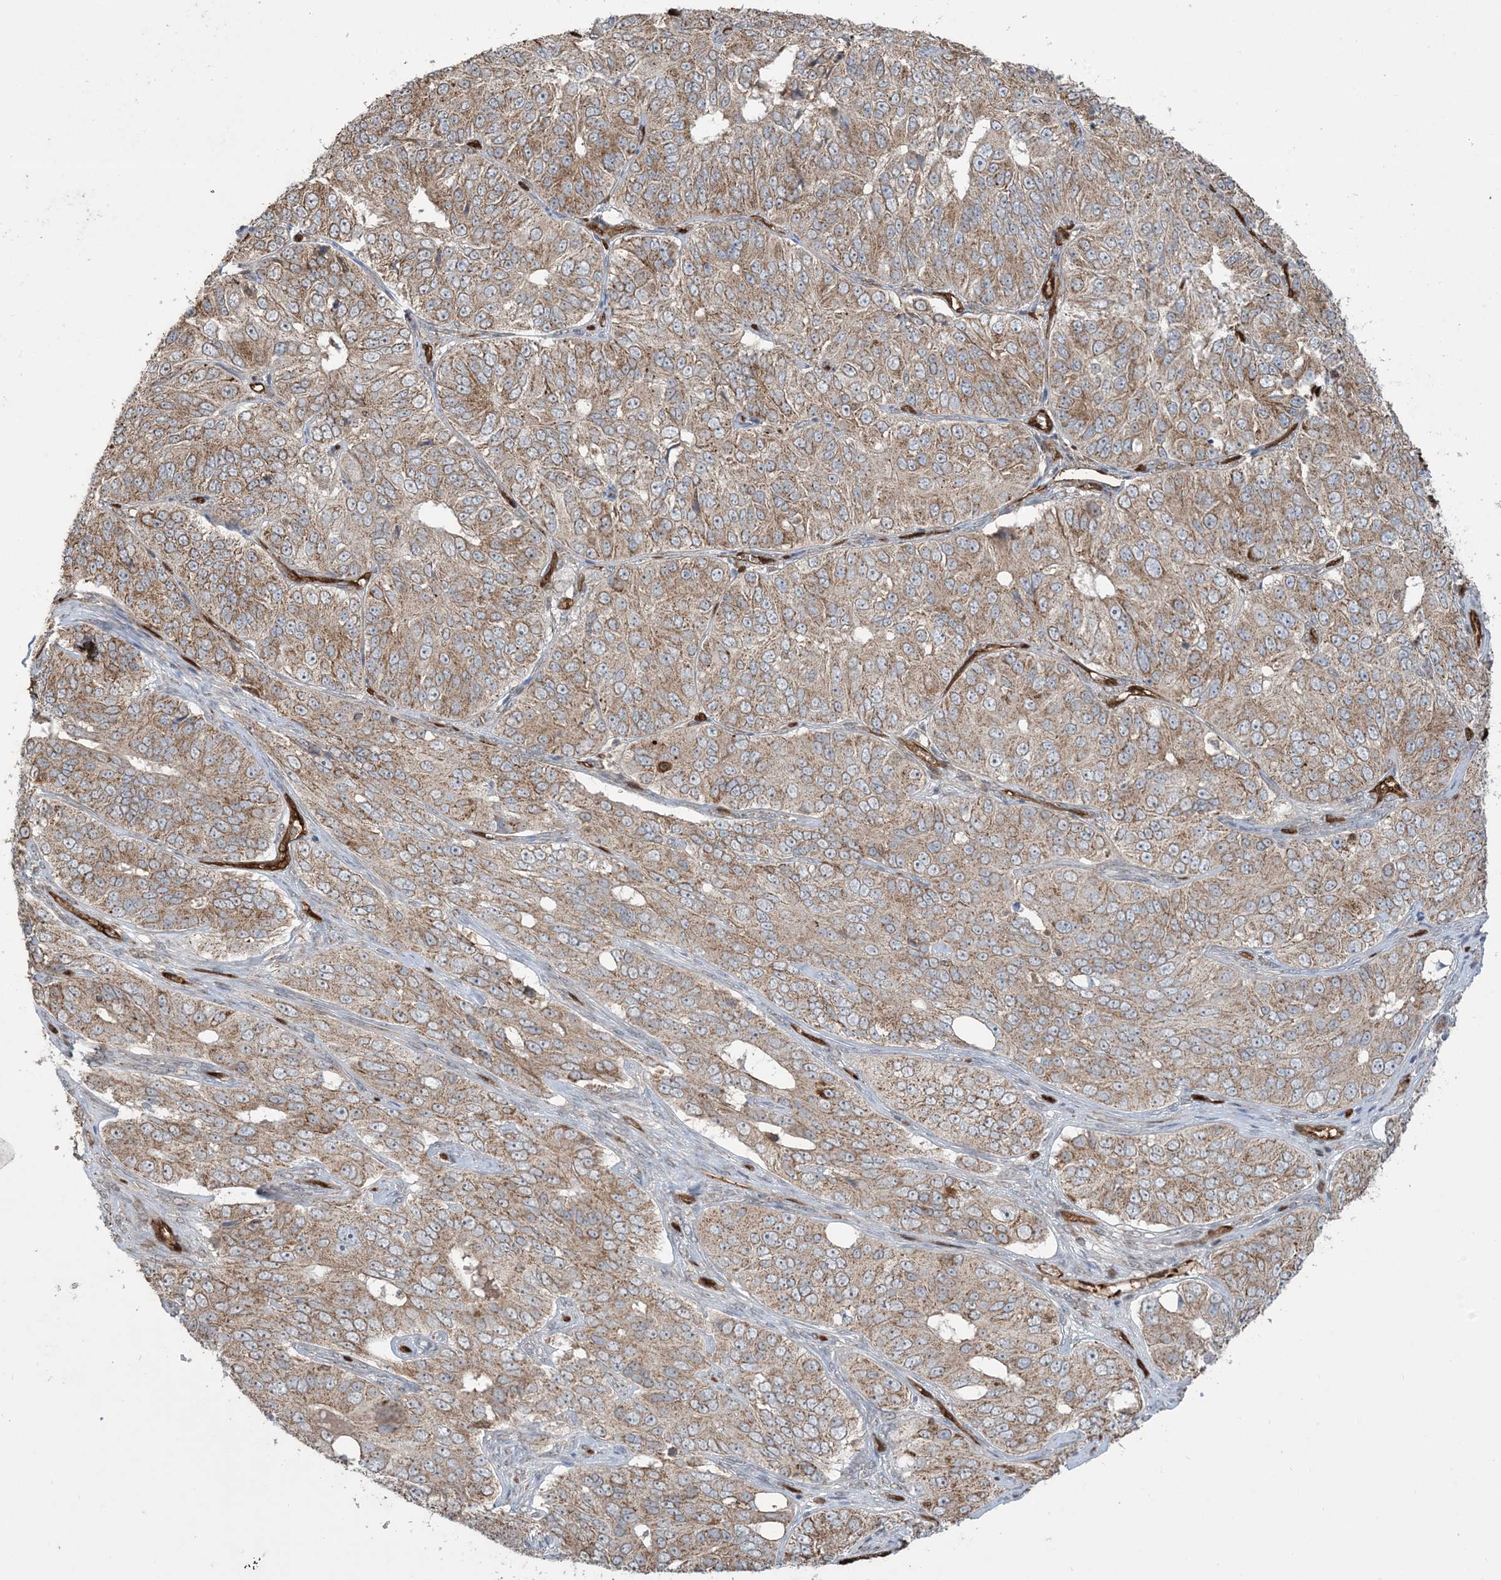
{"staining": {"intensity": "moderate", "quantity": ">75%", "location": "cytoplasmic/membranous"}, "tissue": "ovarian cancer", "cell_type": "Tumor cells", "image_type": "cancer", "snomed": [{"axis": "morphology", "description": "Carcinoma, endometroid"}, {"axis": "topography", "description": "Ovary"}], "caption": "Immunohistochemistry (IHC) (DAB) staining of endometroid carcinoma (ovarian) shows moderate cytoplasmic/membranous protein staining in approximately >75% of tumor cells.", "gene": "PPM1F", "patient": {"sex": "female", "age": 51}}